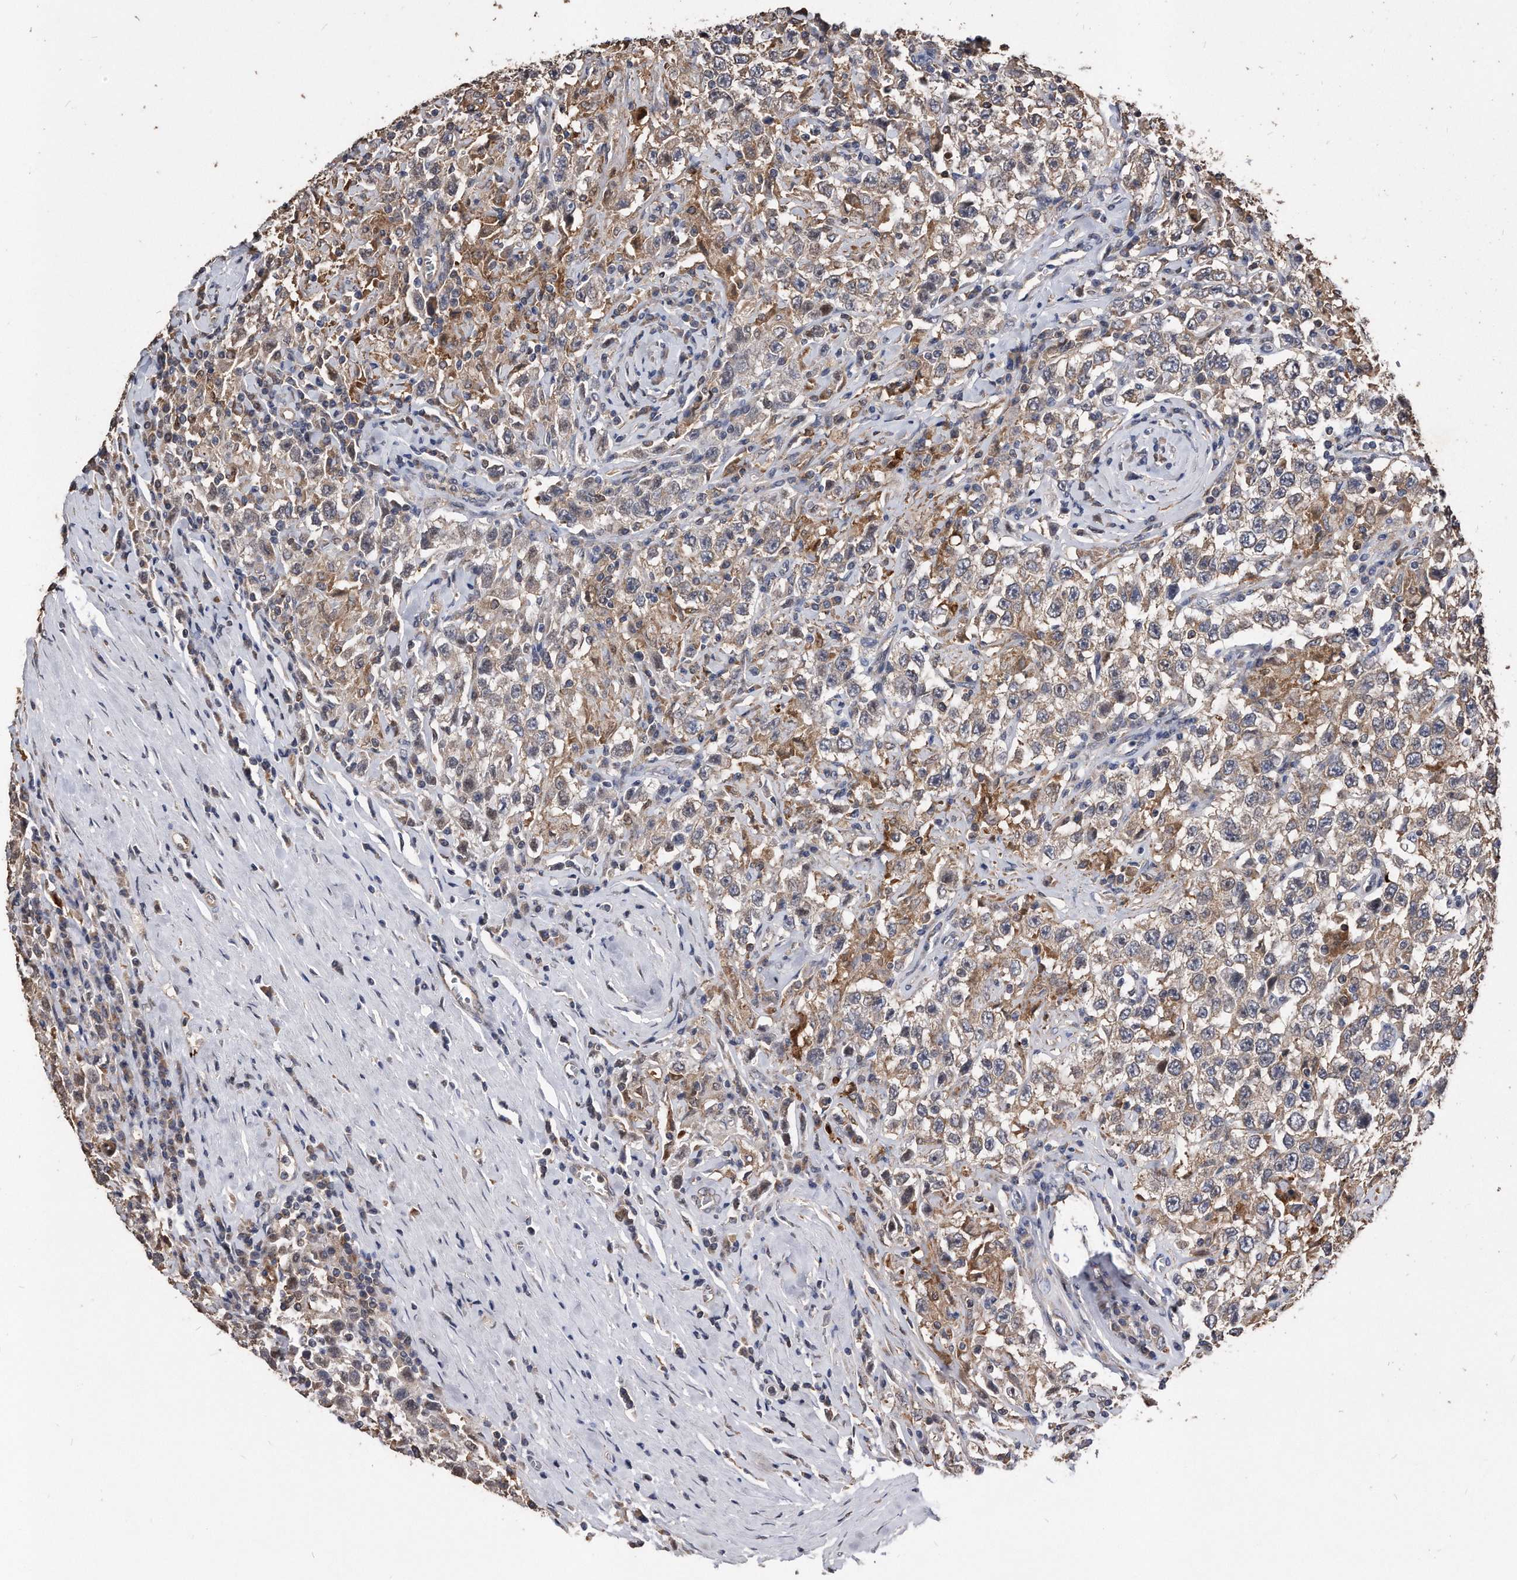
{"staining": {"intensity": "weak", "quantity": "25%-75%", "location": "cytoplasmic/membranous"}, "tissue": "testis cancer", "cell_type": "Tumor cells", "image_type": "cancer", "snomed": [{"axis": "morphology", "description": "Seminoma, NOS"}, {"axis": "topography", "description": "Testis"}], "caption": "Seminoma (testis) stained with DAB (3,3'-diaminobenzidine) IHC reveals low levels of weak cytoplasmic/membranous staining in about 25%-75% of tumor cells.", "gene": "IL20RA", "patient": {"sex": "male", "age": 41}}